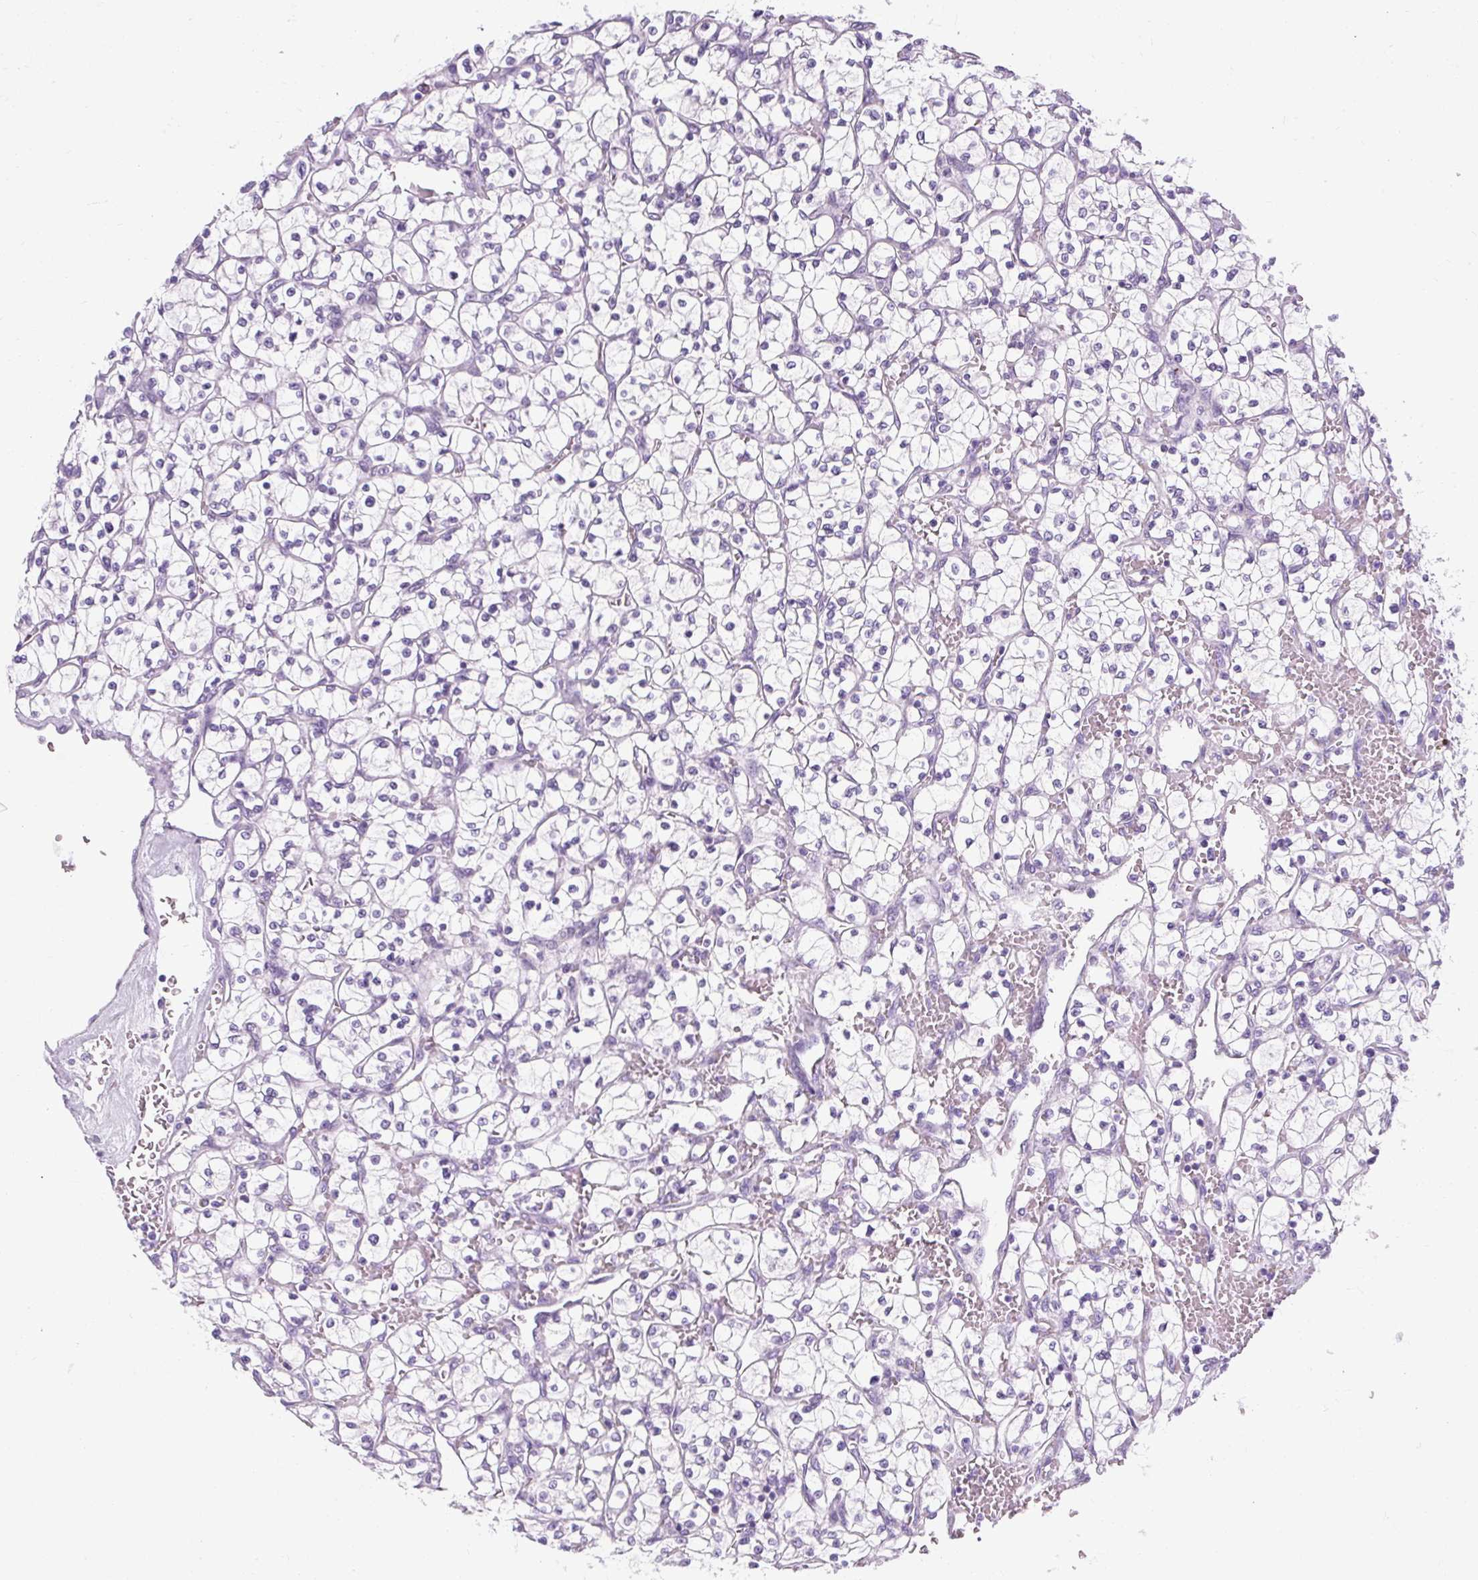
{"staining": {"intensity": "negative", "quantity": "none", "location": "none"}, "tissue": "renal cancer", "cell_type": "Tumor cells", "image_type": "cancer", "snomed": [{"axis": "morphology", "description": "Adenocarcinoma, NOS"}, {"axis": "topography", "description": "Kidney"}], "caption": "Immunohistochemistry of human renal cancer (adenocarcinoma) shows no staining in tumor cells. (DAB immunohistochemistry (IHC) with hematoxylin counter stain).", "gene": "B3GNT4", "patient": {"sex": "female", "age": 64}}